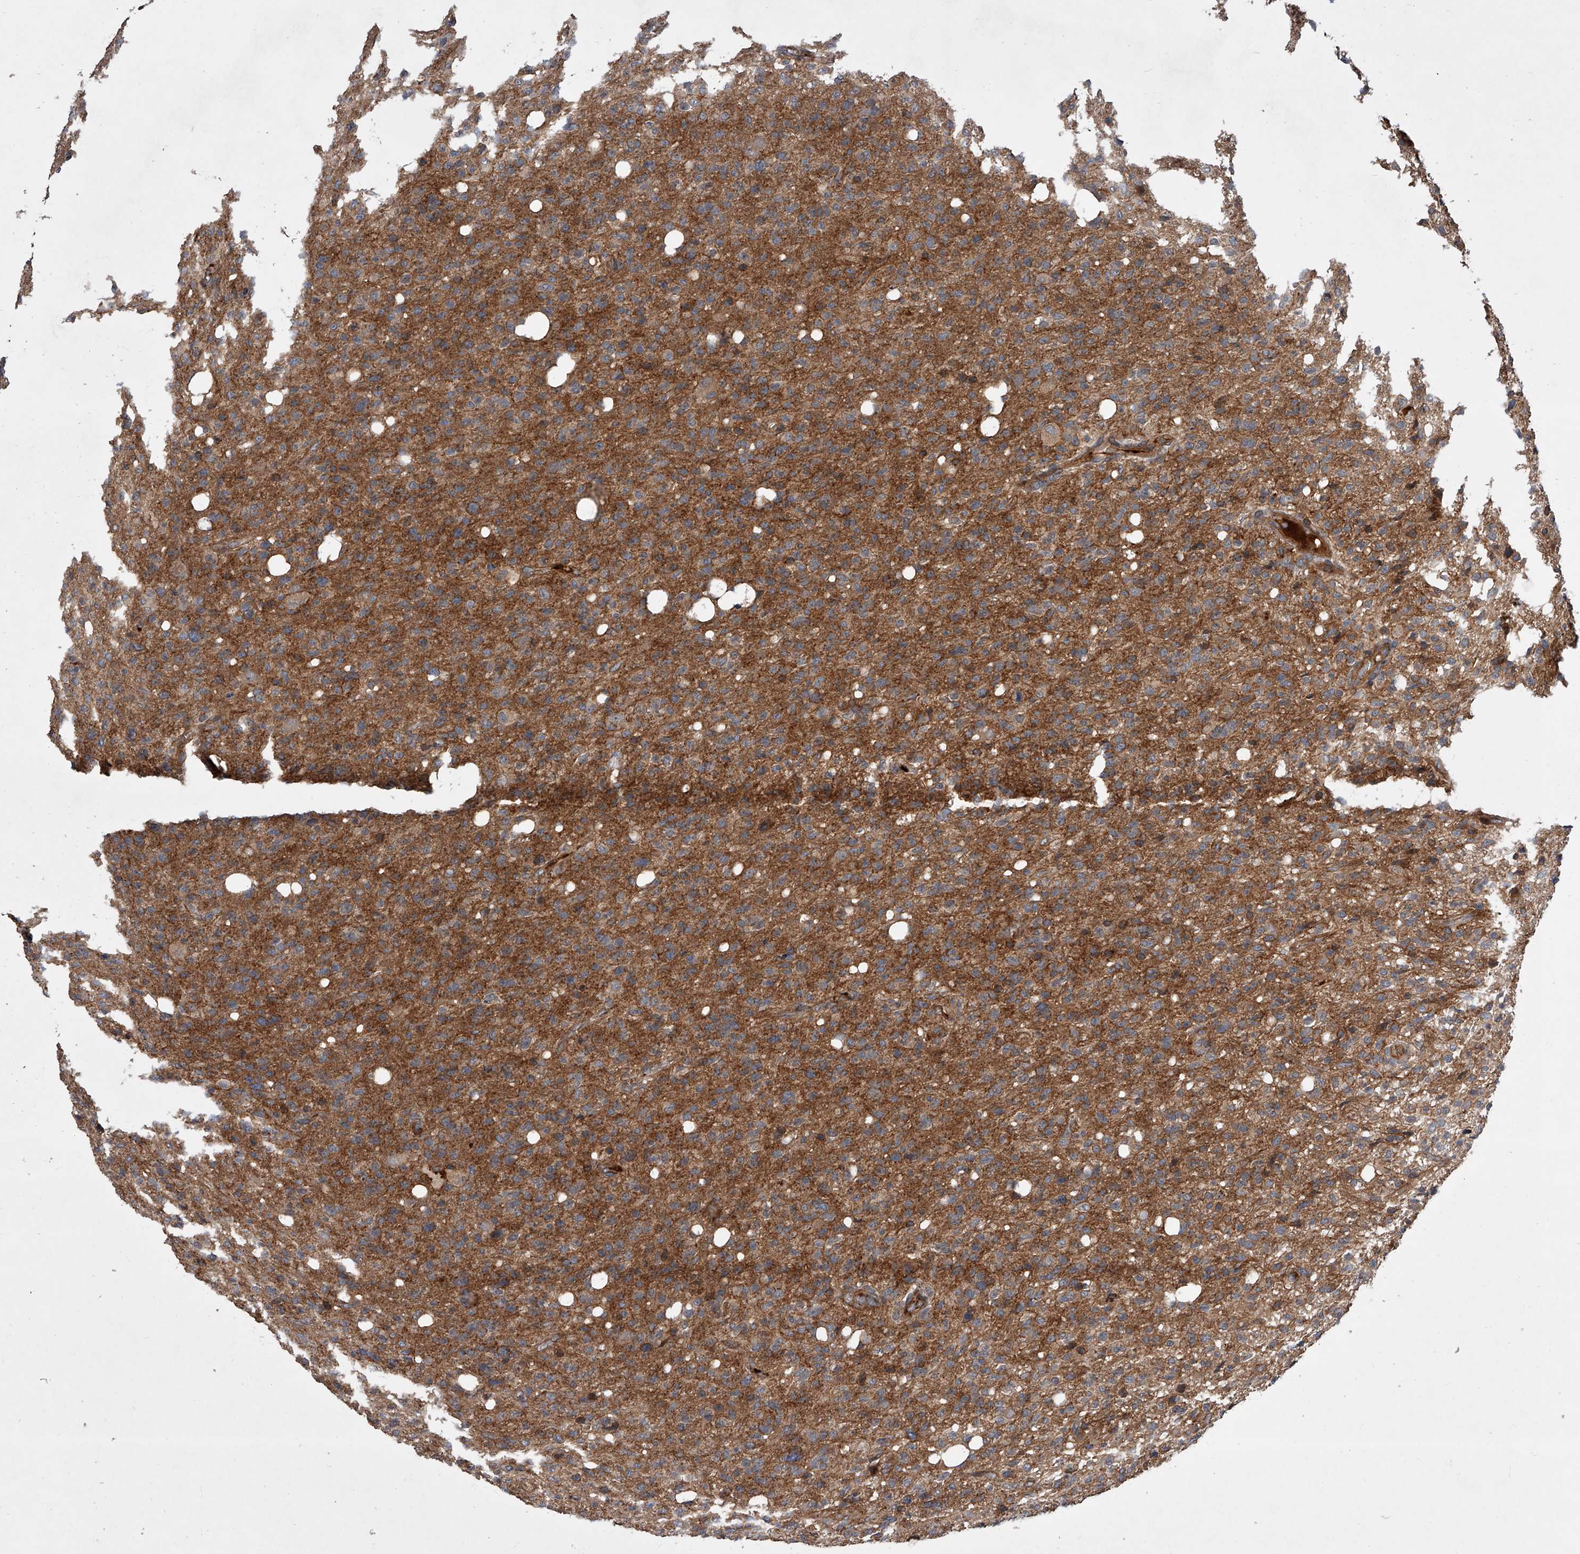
{"staining": {"intensity": "moderate", "quantity": "25%-75%", "location": "cytoplasmic/membranous"}, "tissue": "glioma", "cell_type": "Tumor cells", "image_type": "cancer", "snomed": [{"axis": "morphology", "description": "Glioma, malignant, High grade"}, {"axis": "topography", "description": "Brain"}], "caption": "Glioma stained with a protein marker shows moderate staining in tumor cells.", "gene": "USP47", "patient": {"sex": "female", "age": 57}}